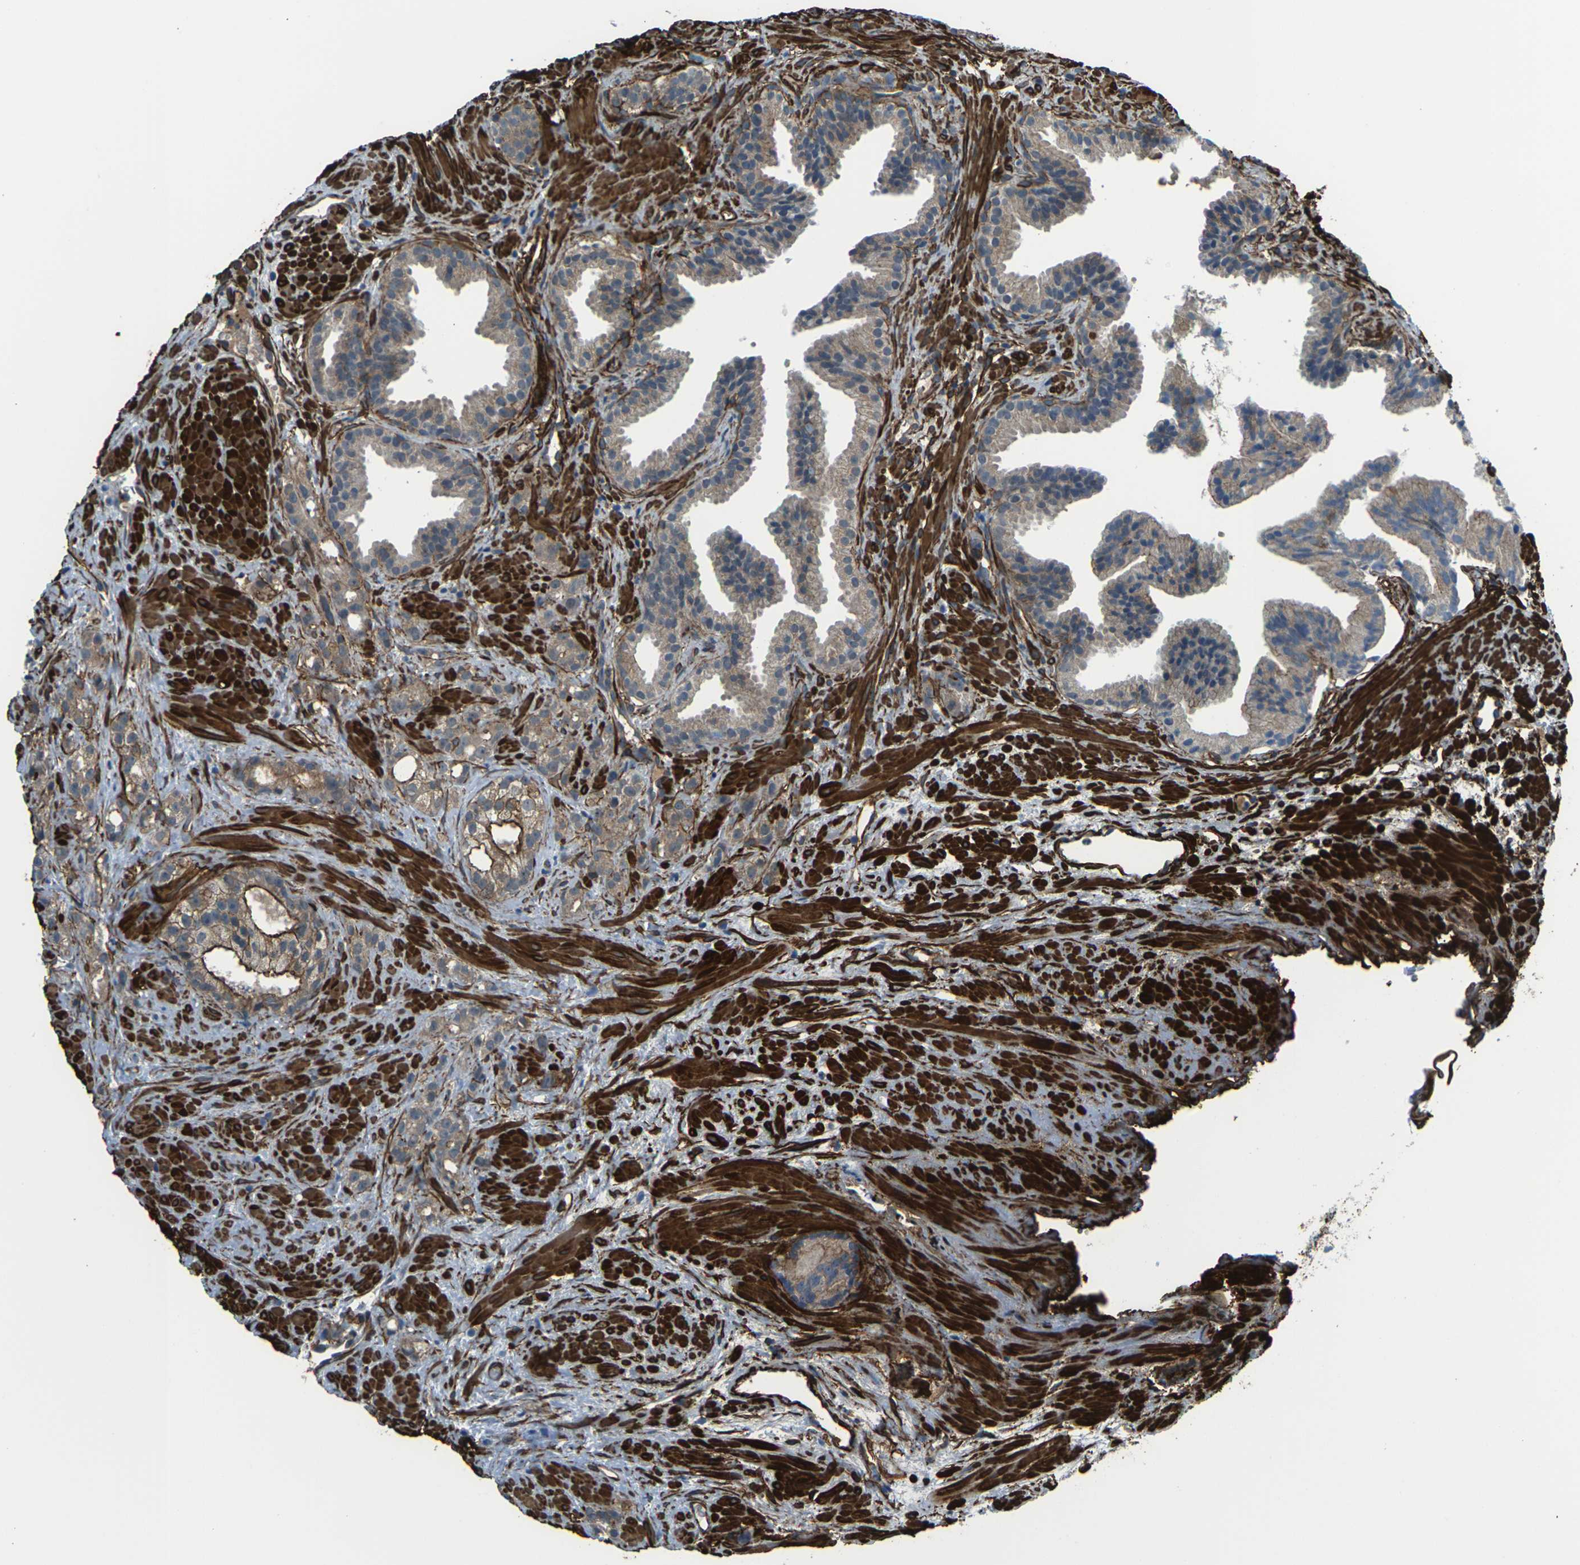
{"staining": {"intensity": "moderate", "quantity": "25%-75%", "location": "cytoplasmic/membranous"}, "tissue": "prostate cancer", "cell_type": "Tumor cells", "image_type": "cancer", "snomed": [{"axis": "morphology", "description": "Adenocarcinoma, Low grade"}, {"axis": "topography", "description": "Prostate"}], "caption": "A brown stain labels moderate cytoplasmic/membranous expression of a protein in prostate cancer (adenocarcinoma (low-grade)) tumor cells.", "gene": "GRAMD1C", "patient": {"sex": "male", "age": 89}}